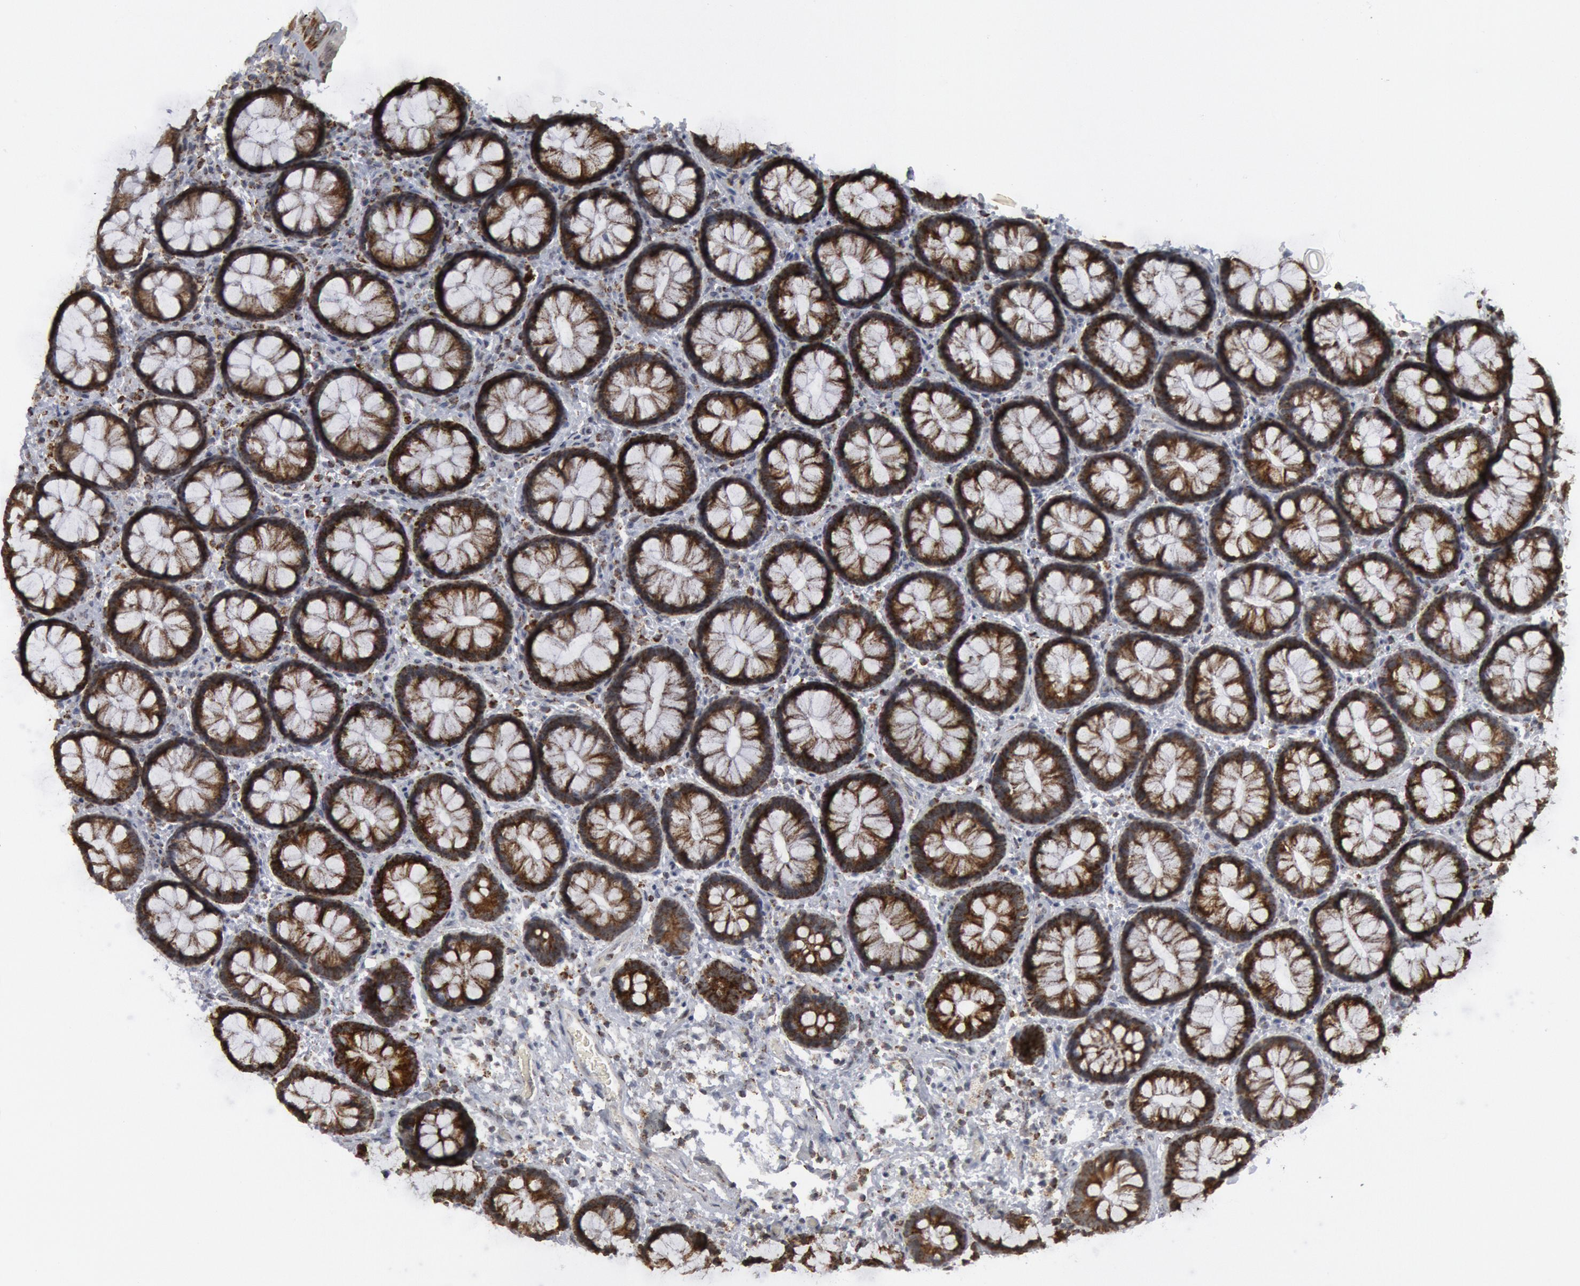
{"staining": {"intensity": "strong", "quantity": ">75%", "location": "cytoplasmic/membranous"}, "tissue": "rectum", "cell_type": "Glandular cells", "image_type": "normal", "snomed": [{"axis": "morphology", "description": "Normal tissue, NOS"}, {"axis": "topography", "description": "Rectum"}], "caption": "Immunohistochemistry (IHC) photomicrograph of unremarkable rectum: human rectum stained using immunohistochemistry (IHC) demonstrates high levels of strong protein expression localized specifically in the cytoplasmic/membranous of glandular cells, appearing as a cytoplasmic/membranous brown color.", "gene": "CASP9", "patient": {"sex": "male", "age": 92}}